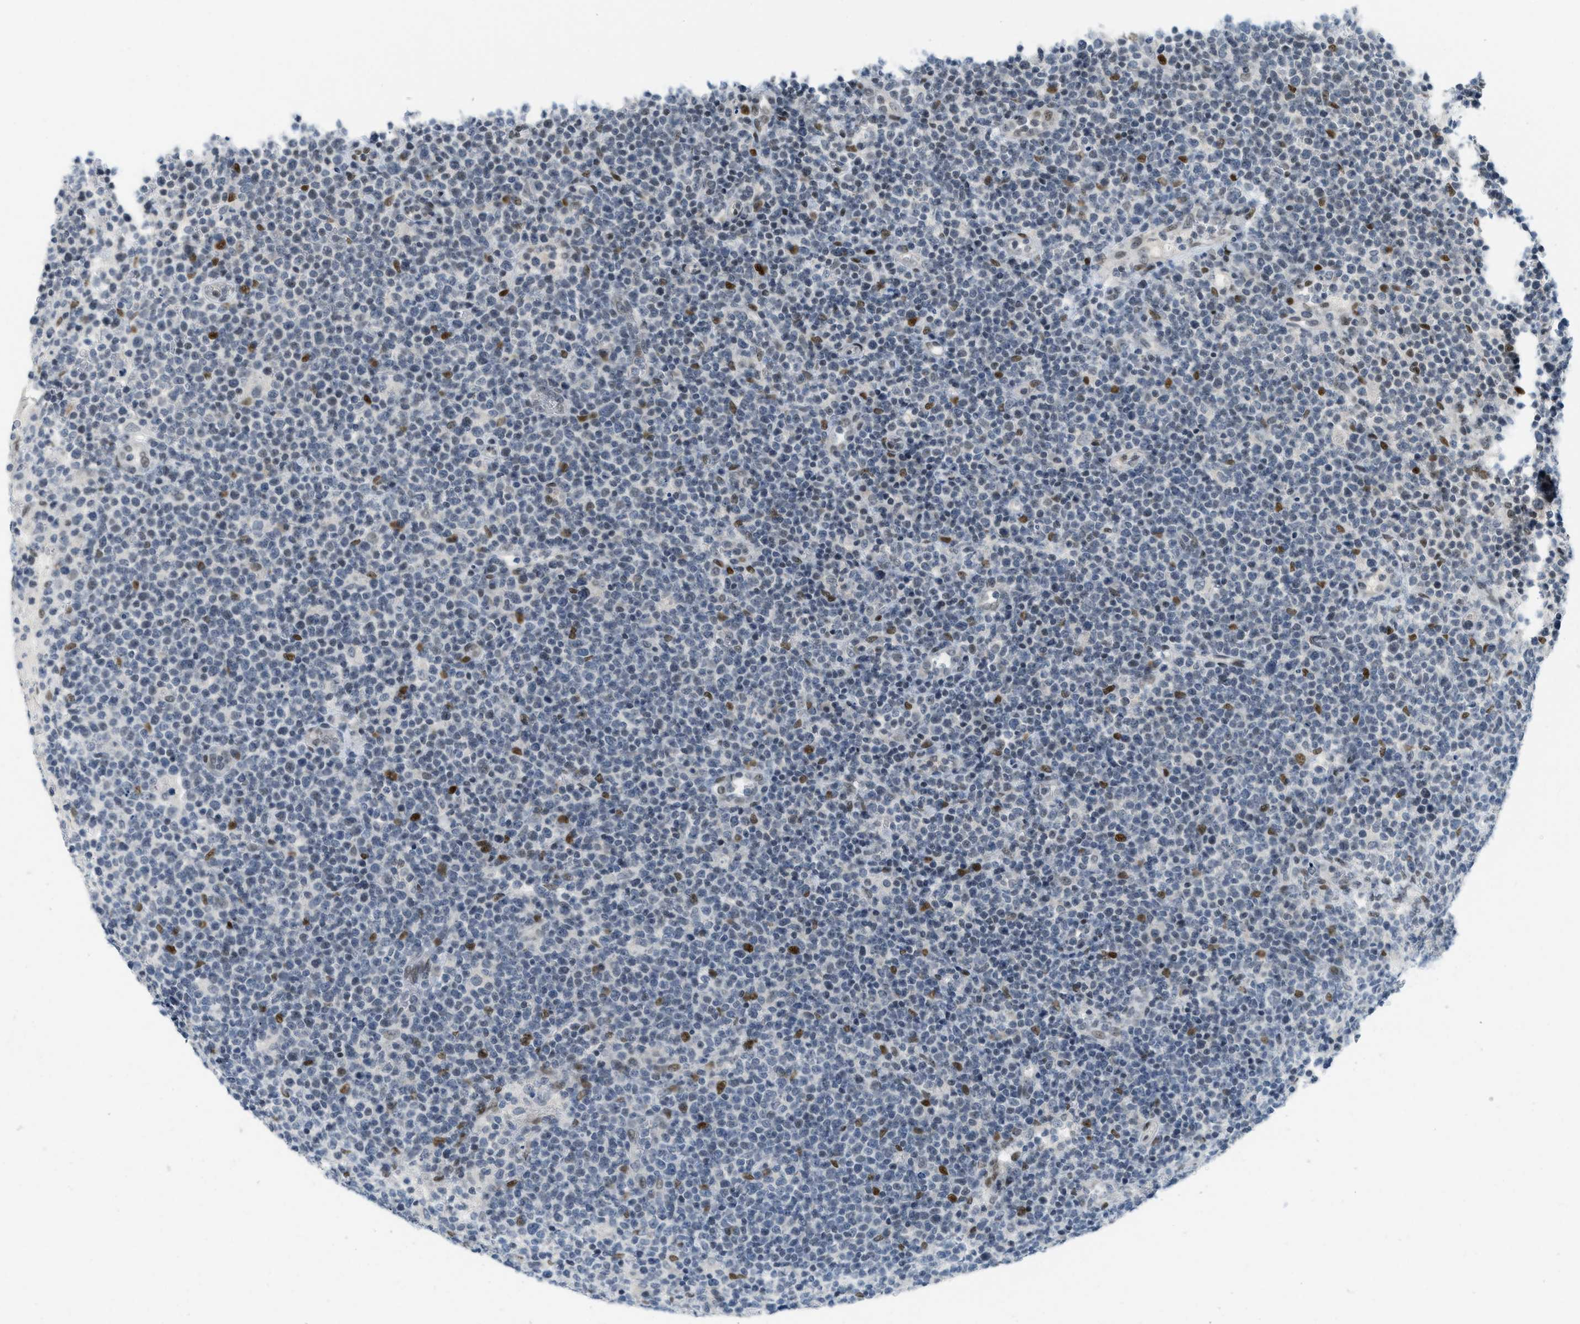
{"staining": {"intensity": "moderate", "quantity": "<25%", "location": "nuclear"}, "tissue": "lymphoma", "cell_type": "Tumor cells", "image_type": "cancer", "snomed": [{"axis": "morphology", "description": "Malignant lymphoma, non-Hodgkin's type, High grade"}, {"axis": "topography", "description": "Lymph node"}], "caption": "Brown immunohistochemical staining in lymphoma reveals moderate nuclear expression in about <25% of tumor cells.", "gene": "PBX1", "patient": {"sex": "male", "age": 61}}